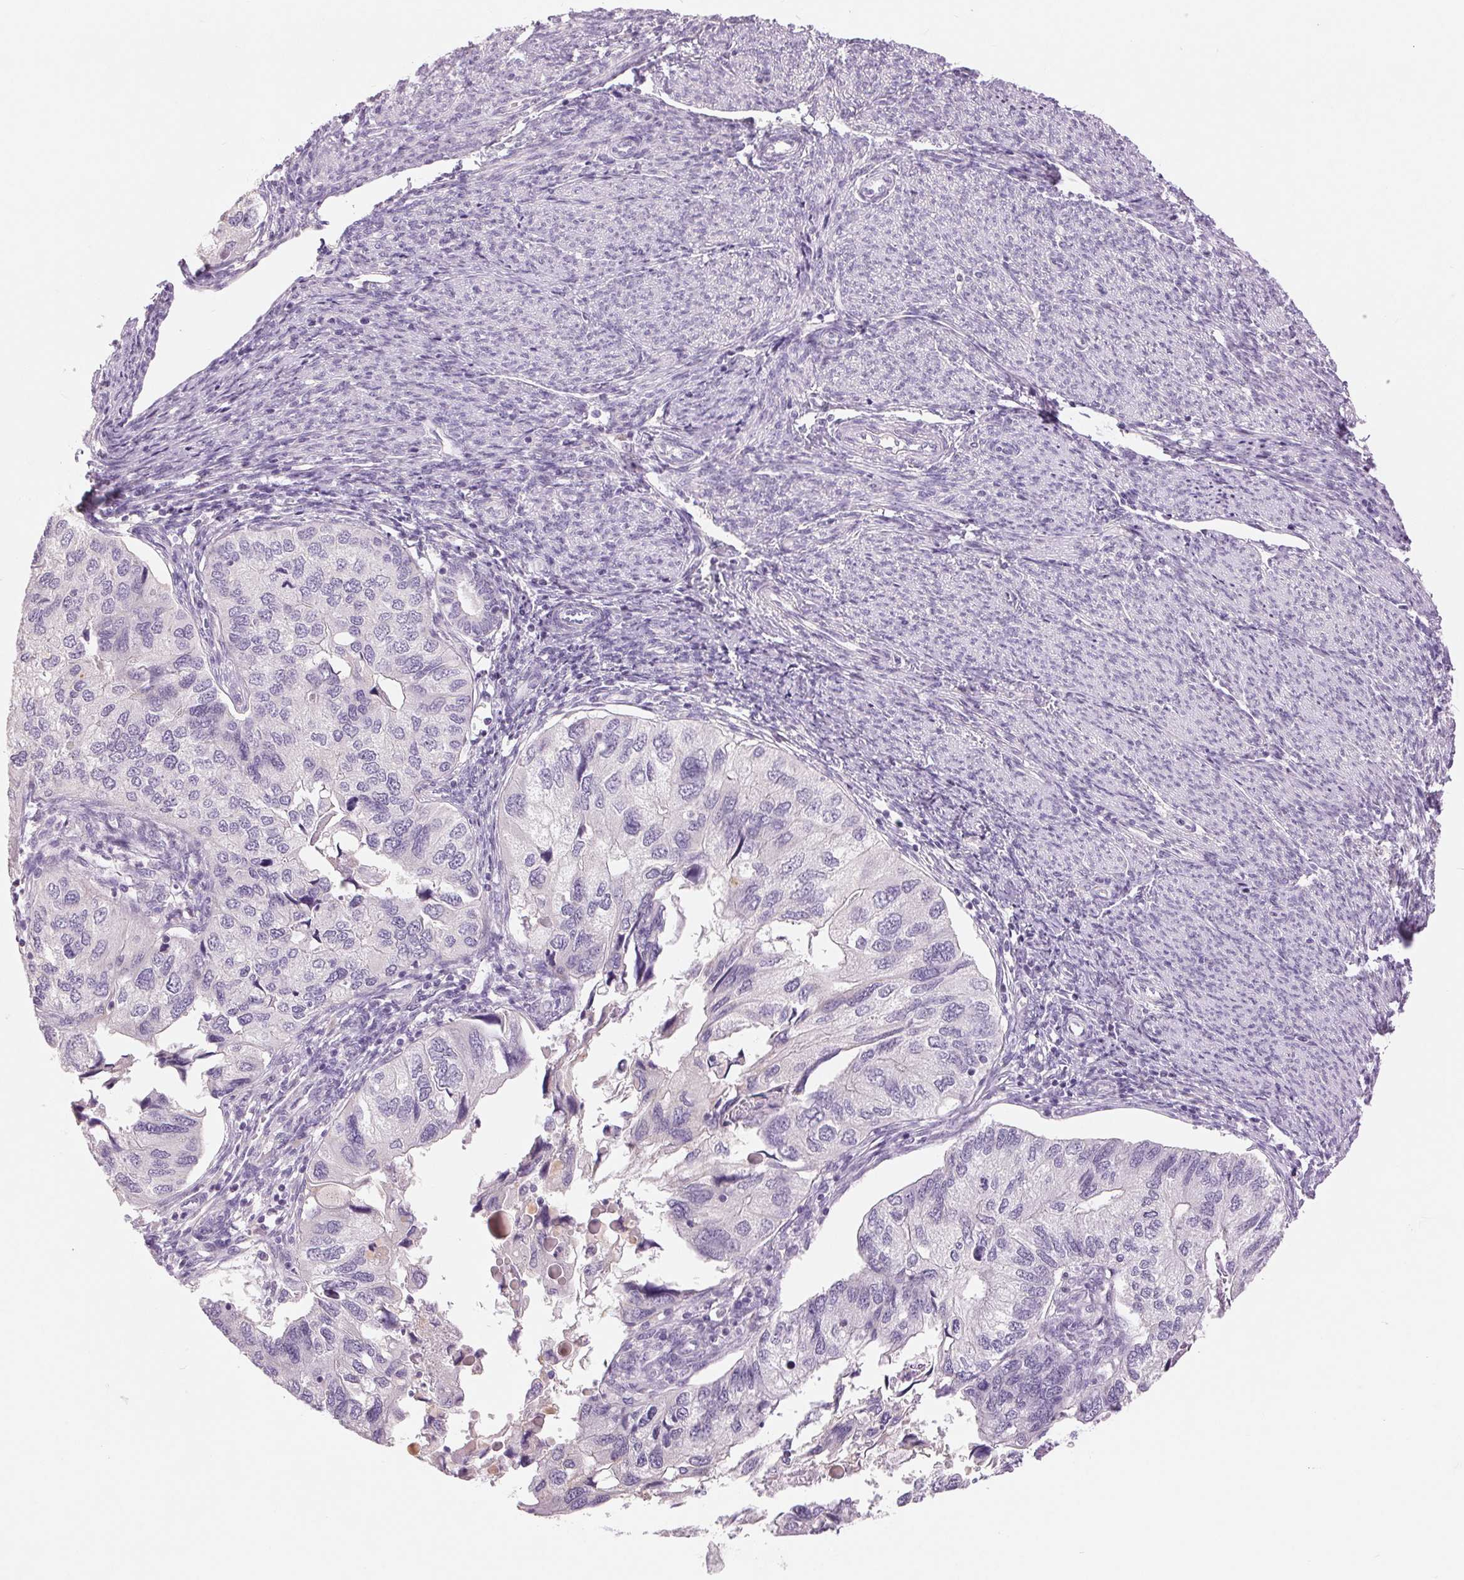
{"staining": {"intensity": "negative", "quantity": "none", "location": "none"}, "tissue": "endometrial cancer", "cell_type": "Tumor cells", "image_type": "cancer", "snomed": [{"axis": "morphology", "description": "Carcinoma, NOS"}, {"axis": "topography", "description": "Uterus"}], "caption": "Immunohistochemistry (IHC) photomicrograph of neoplastic tissue: carcinoma (endometrial) stained with DAB (3,3'-diaminobenzidine) shows no significant protein staining in tumor cells.", "gene": "FXYD4", "patient": {"sex": "female", "age": 76}}